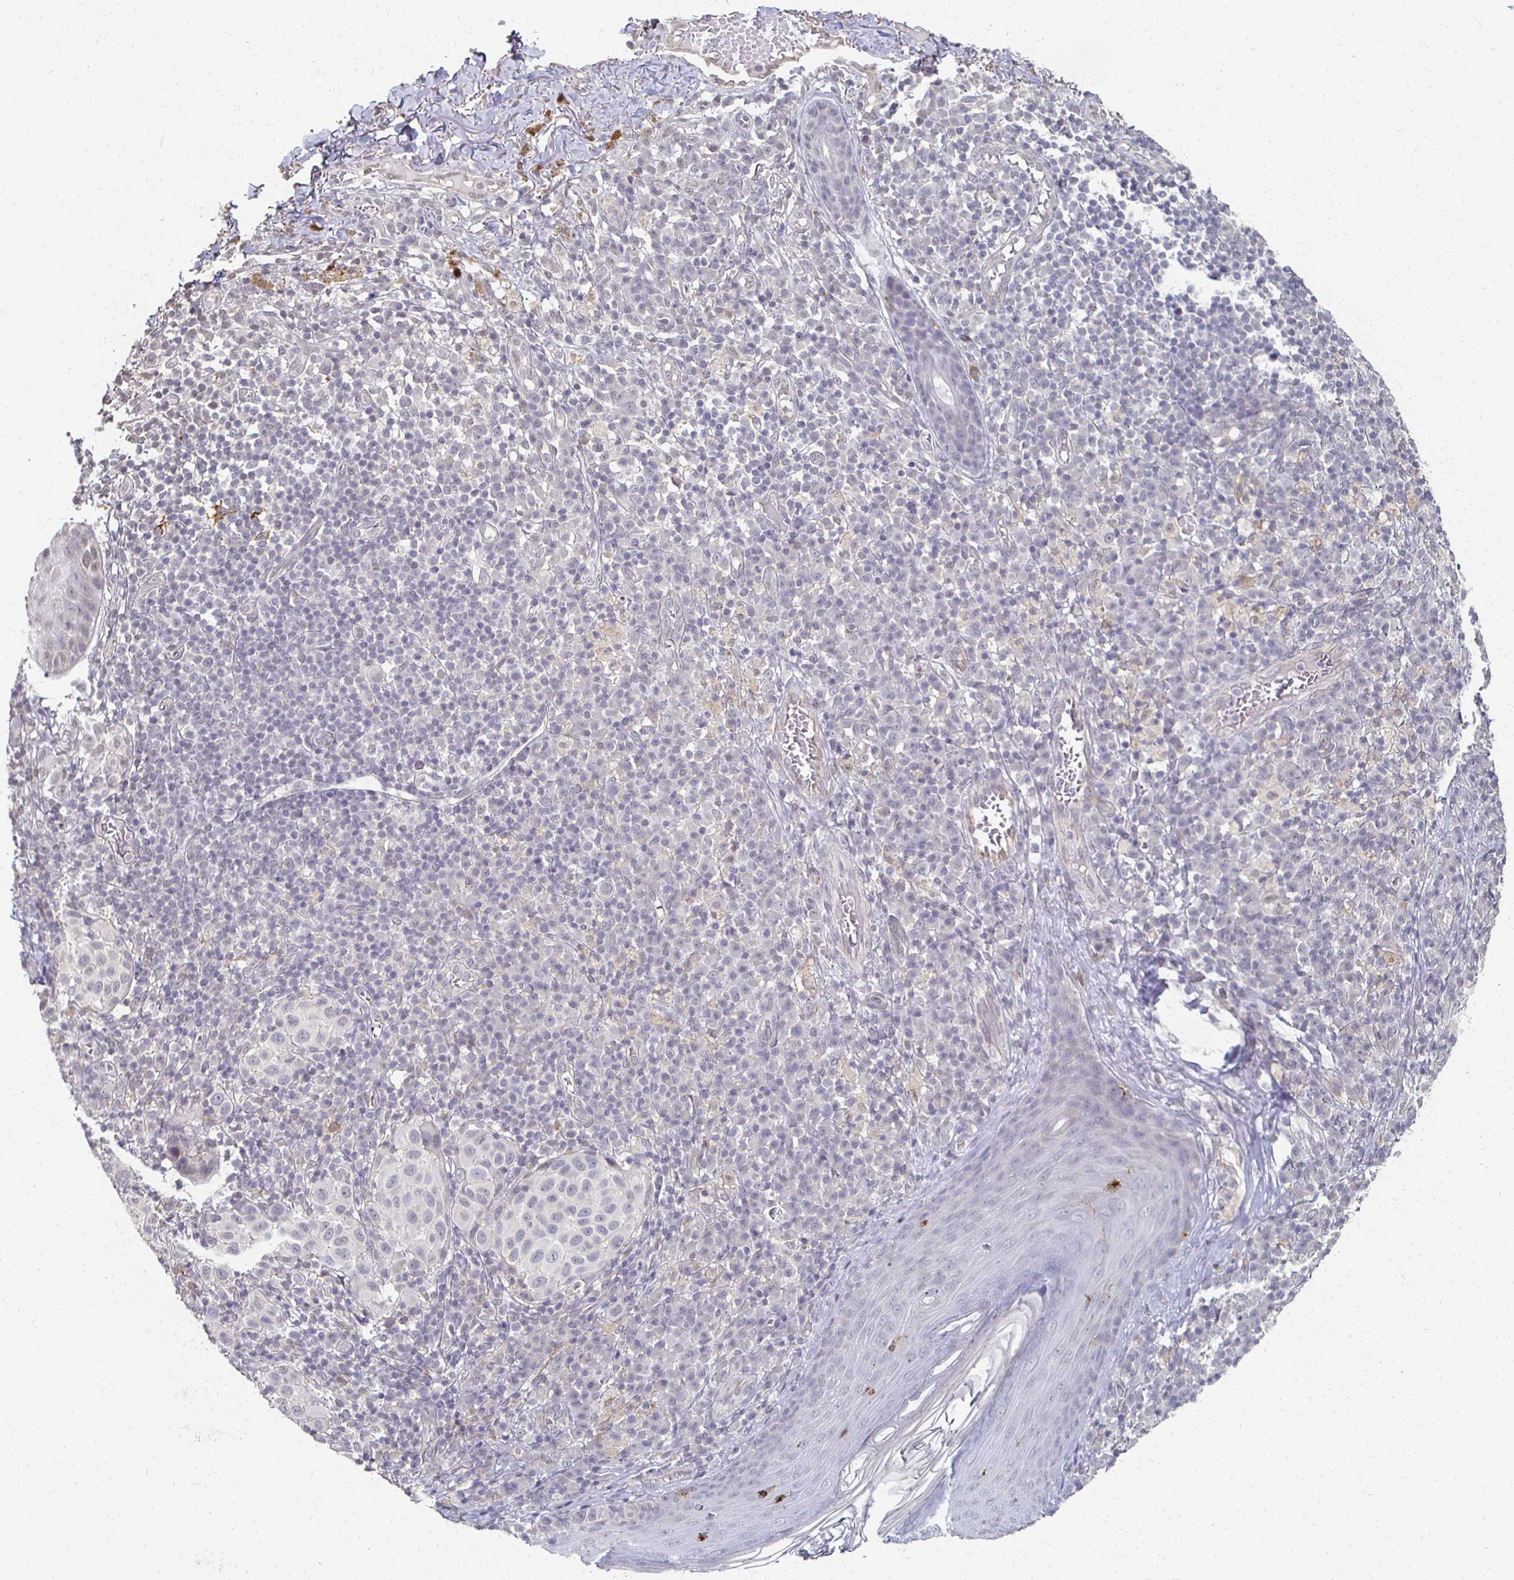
{"staining": {"intensity": "negative", "quantity": "none", "location": "none"}, "tissue": "melanoma", "cell_type": "Tumor cells", "image_type": "cancer", "snomed": [{"axis": "morphology", "description": "Malignant melanoma, NOS"}, {"axis": "topography", "description": "Skin"}], "caption": "IHC of human melanoma displays no expression in tumor cells. The staining is performed using DAB (3,3'-diaminobenzidine) brown chromogen with nuclei counter-stained in using hematoxylin.", "gene": "DAB1", "patient": {"sex": "male", "age": 38}}